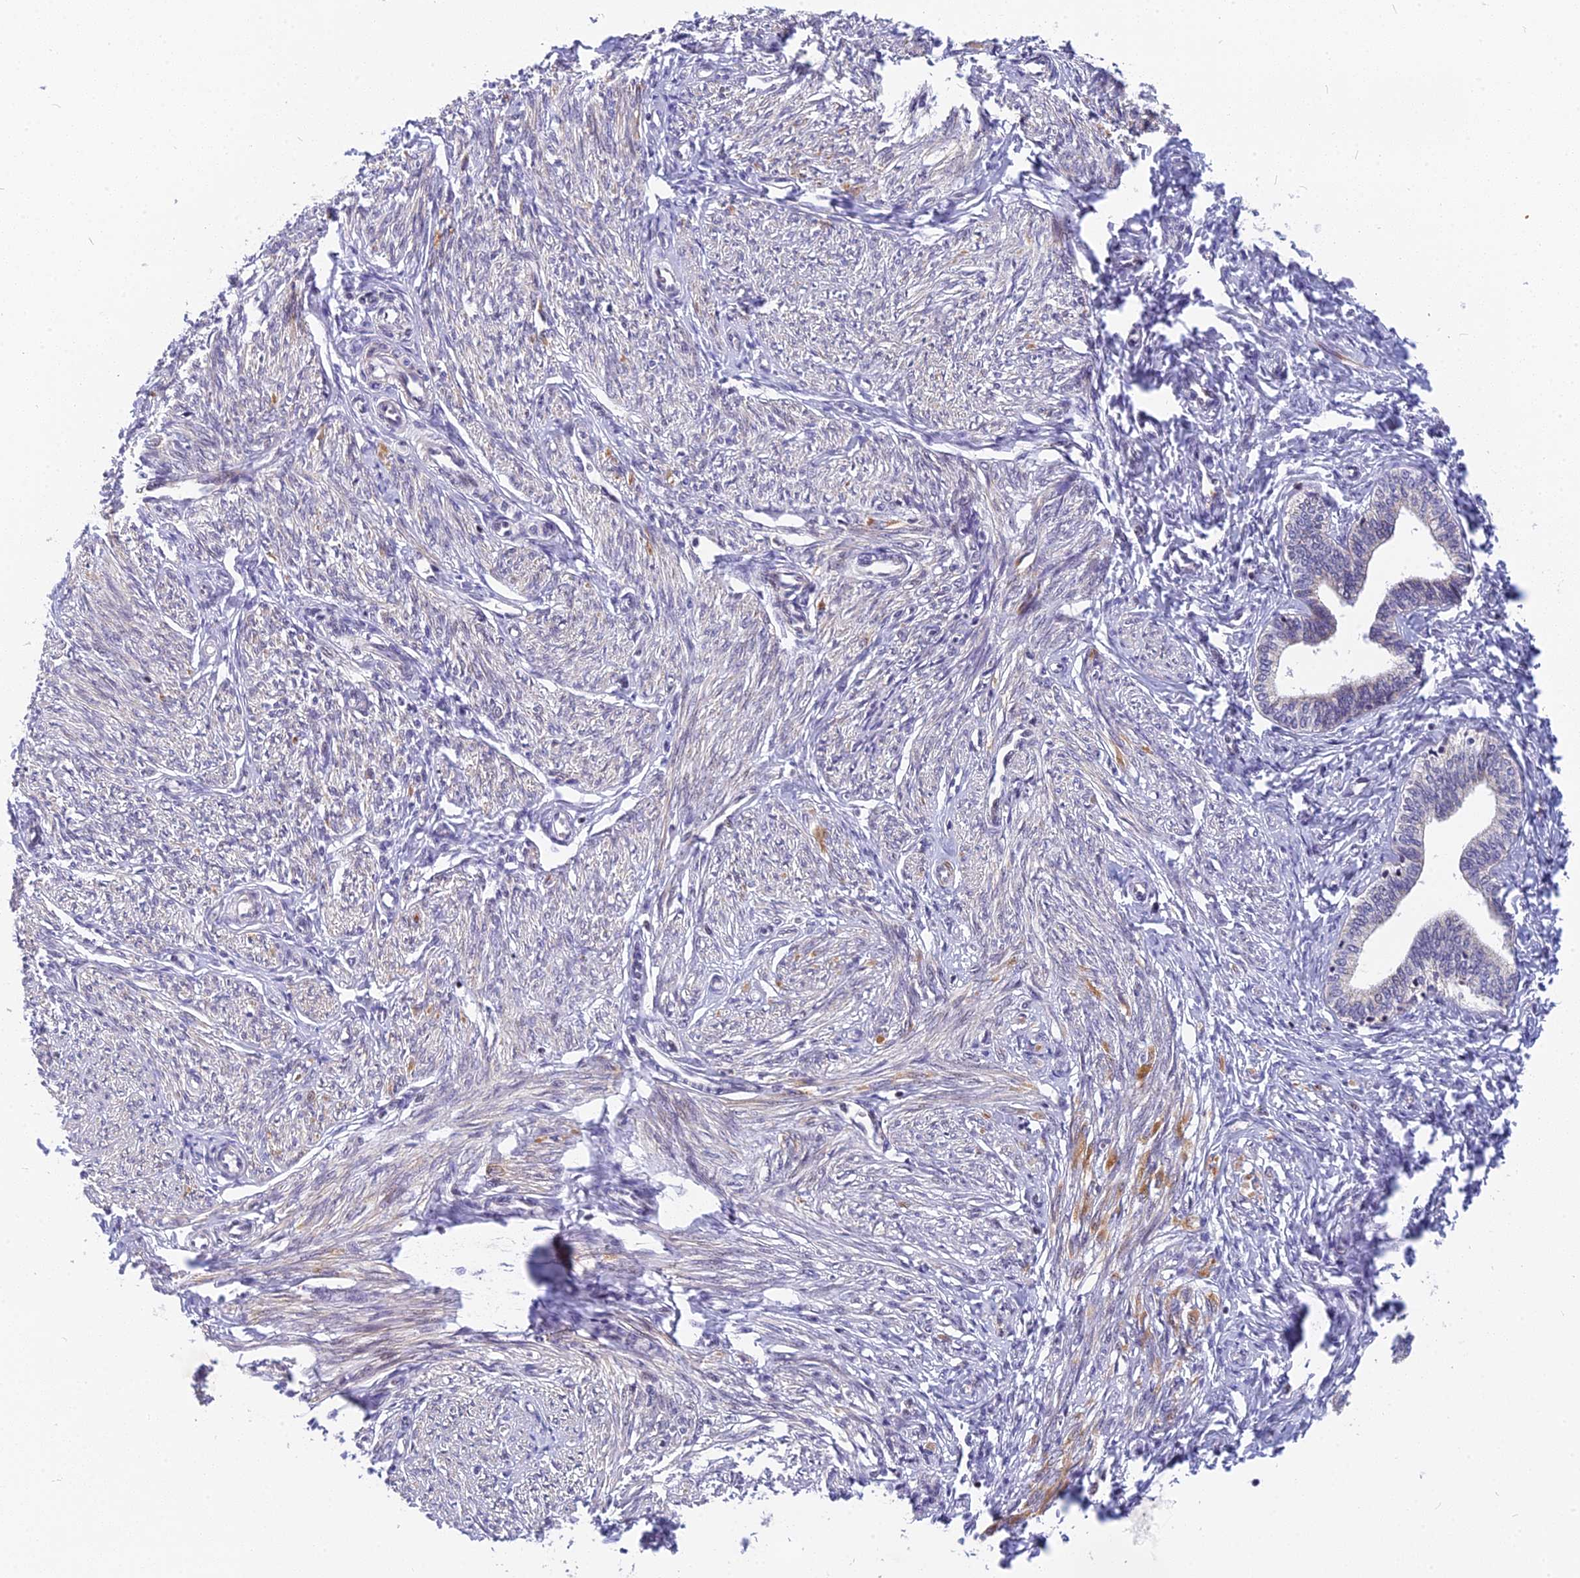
{"staining": {"intensity": "negative", "quantity": "none", "location": "none"}, "tissue": "endometrium", "cell_type": "Cells in endometrial stroma", "image_type": "normal", "snomed": [{"axis": "morphology", "description": "Normal tissue, NOS"}, {"axis": "topography", "description": "Endometrium"}], "caption": "A high-resolution photomicrograph shows IHC staining of normal endometrium, which demonstrates no significant expression in cells in endometrial stroma.", "gene": "CMC1", "patient": {"sex": "female", "age": 72}}